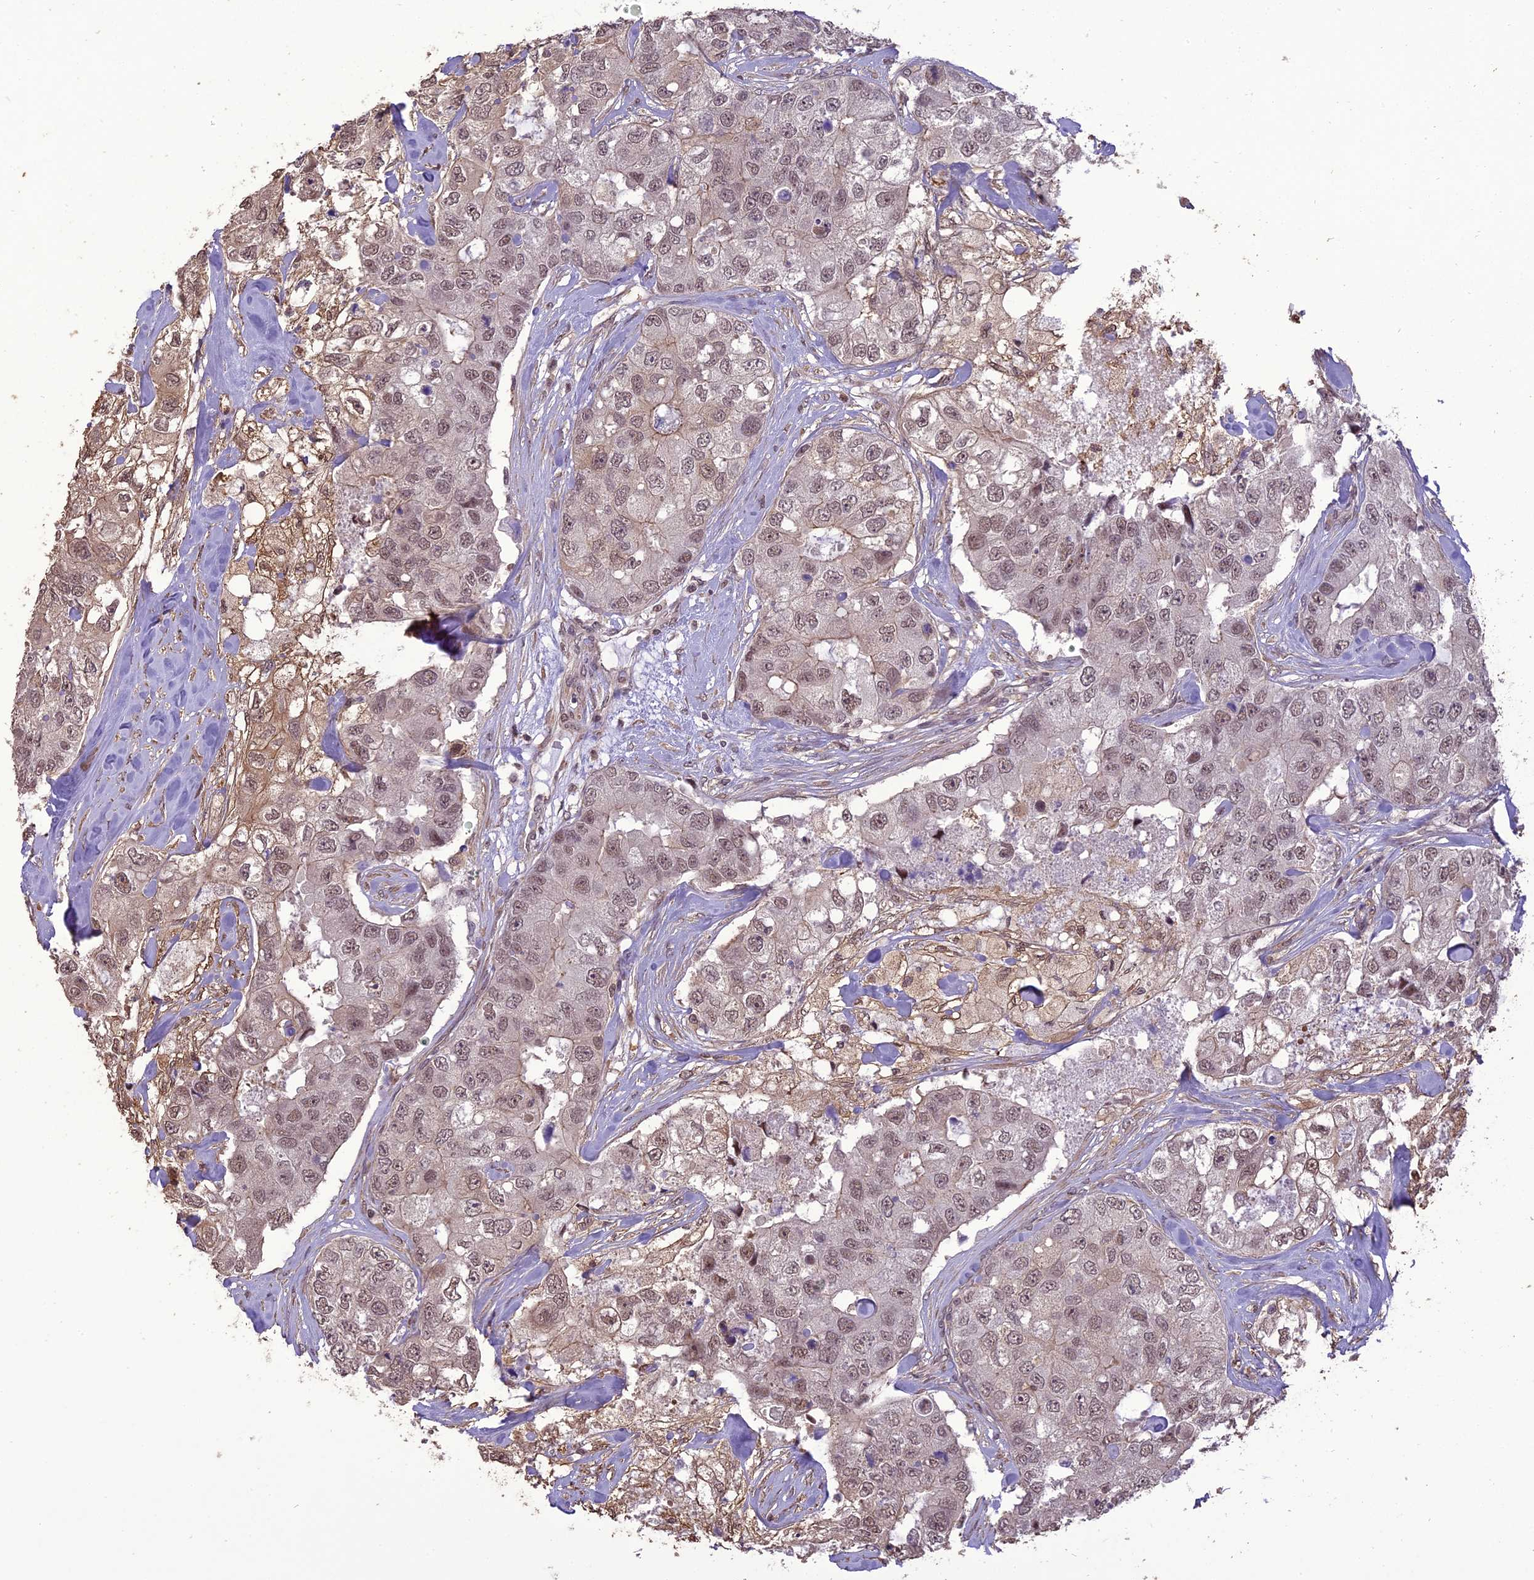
{"staining": {"intensity": "weak", "quantity": ">75%", "location": "cytoplasmic/membranous,nuclear"}, "tissue": "breast cancer", "cell_type": "Tumor cells", "image_type": "cancer", "snomed": [{"axis": "morphology", "description": "Duct carcinoma"}, {"axis": "topography", "description": "Breast"}], "caption": "Brown immunohistochemical staining in invasive ductal carcinoma (breast) shows weak cytoplasmic/membranous and nuclear expression in approximately >75% of tumor cells. (IHC, brightfield microscopy, high magnification).", "gene": "TIGD7", "patient": {"sex": "female", "age": 62}}